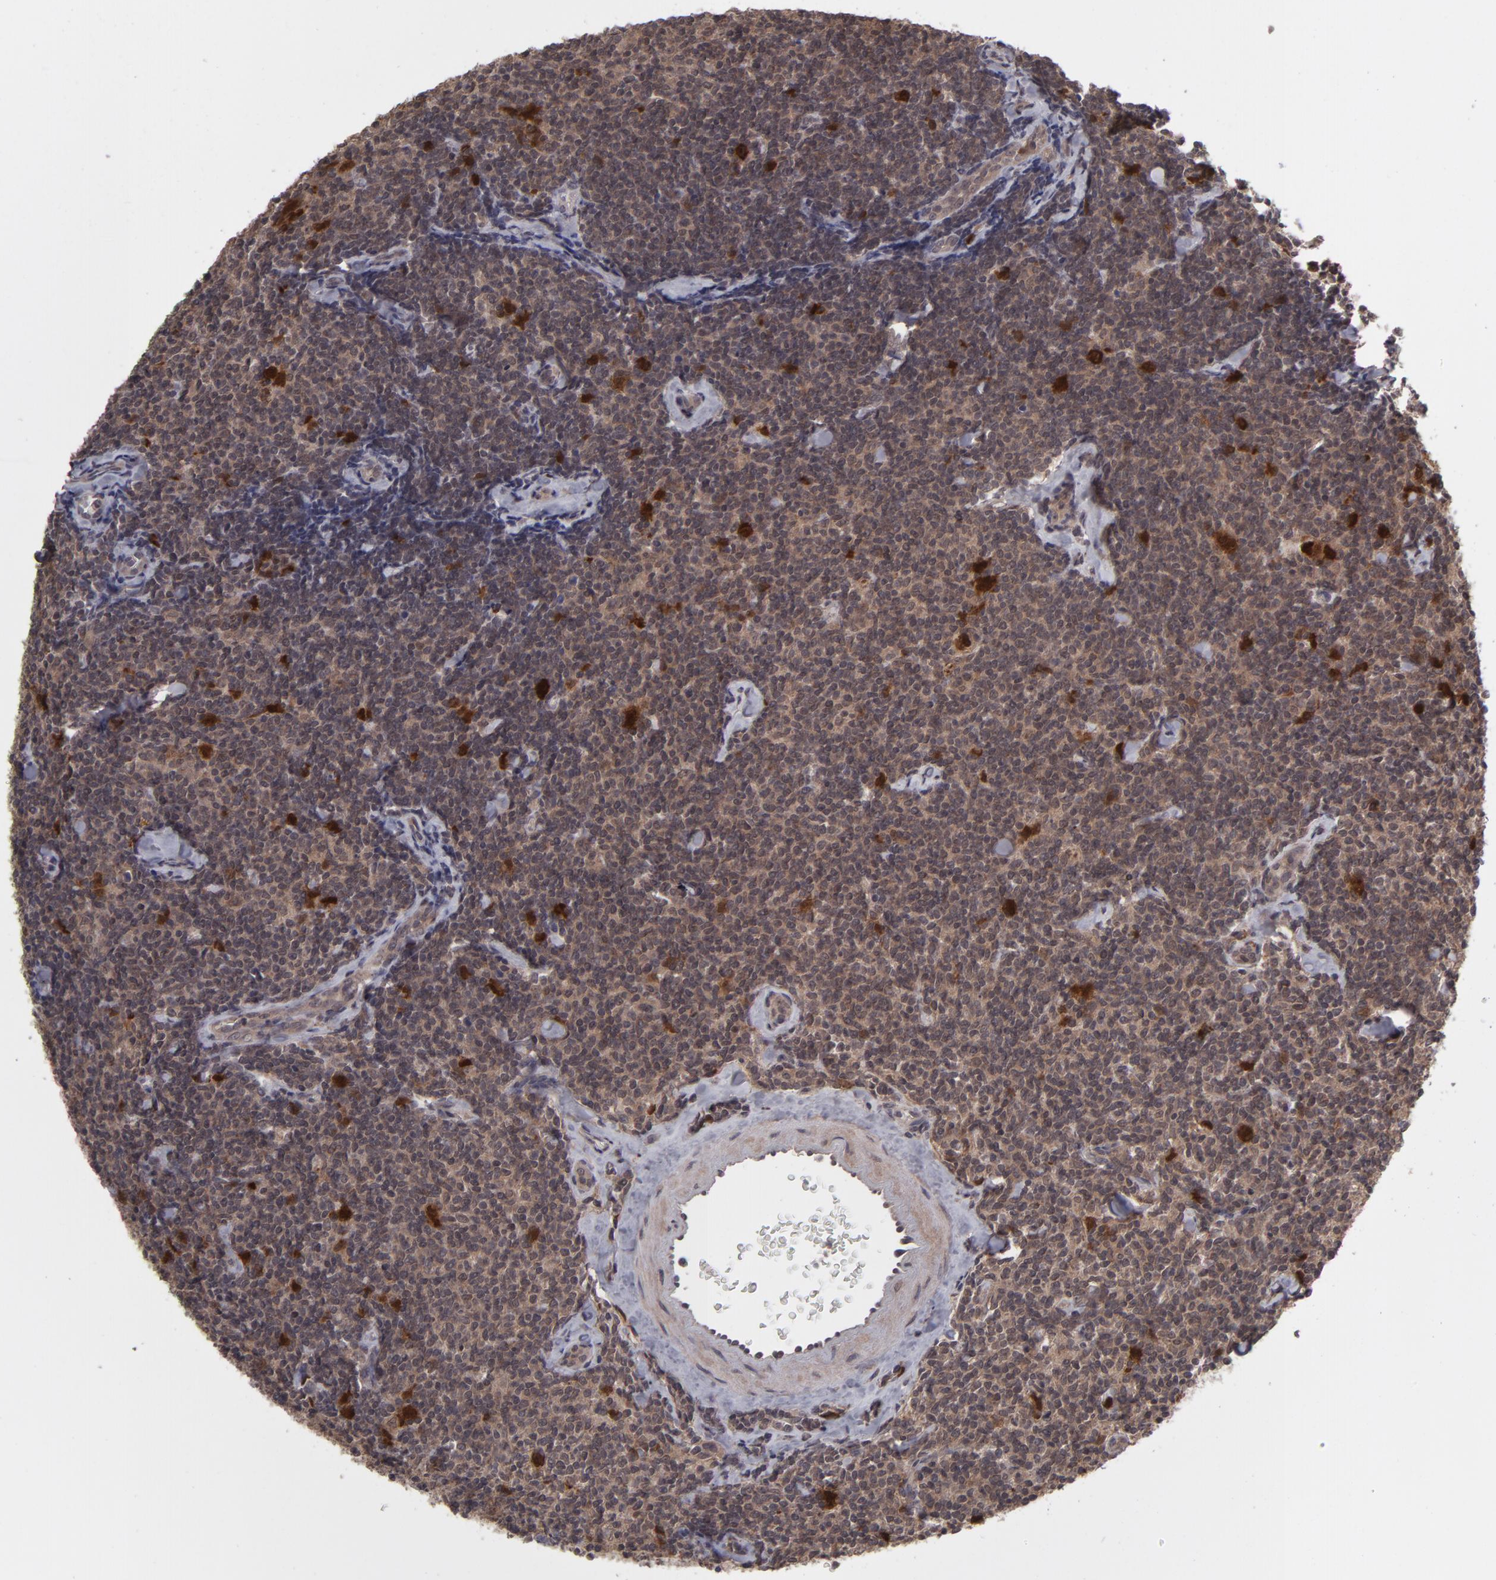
{"staining": {"intensity": "moderate", "quantity": ">75%", "location": "cytoplasmic/membranous"}, "tissue": "lymphoma", "cell_type": "Tumor cells", "image_type": "cancer", "snomed": [{"axis": "morphology", "description": "Malignant lymphoma, non-Hodgkin's type, Low grade"}, {"axis": "topography", "description": "Lymph node"}], "caption": "The photomicrograph demonstrates staining of low-grade malignant lymphoma, non-Hodgkin's type, revealing moderate cytoplasmic/membranous protein staining (brown color) within tumor cells.", "gene": "TYMS", "patient": {"sex": "female", "age": 56}}